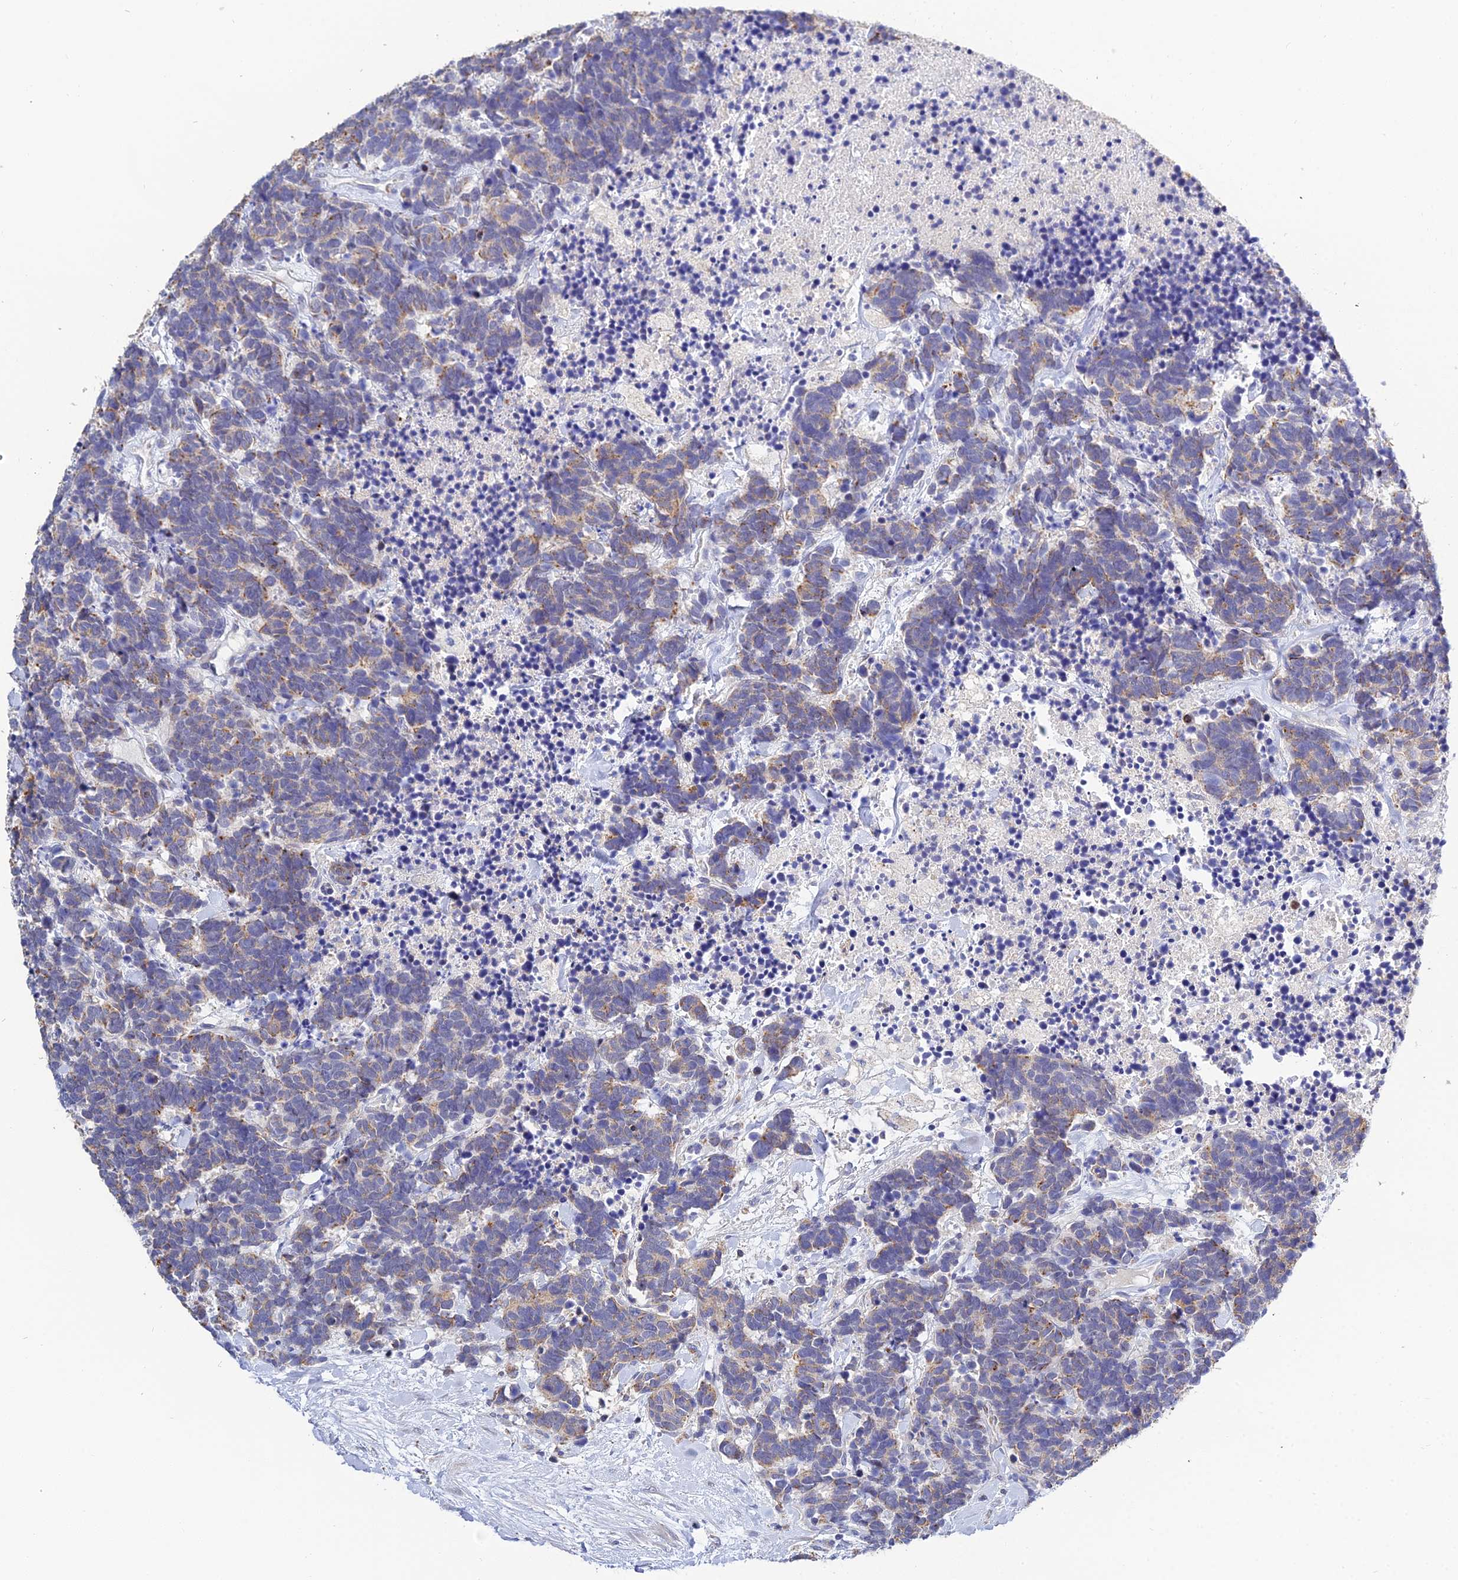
{"staining": {"intensity": "weak", "quantity": "25%-75%", "location": "cytoplasmic/membranous"}, "tissue": "carcinoid", "cell_type": "Tumor cells", "image_type": "cancer", "snomed": [{"axis": "morphology", "description": "Carcinoma, NOS"}, {"axis": "morphology", "description": "Carcinoid, malignant, NOS"}, {"axis": "topography", "description": "Prostate"}], "caption": "Immunohistochemistry histopathology image of human carcinoid stained for a protein (brown), which exhibits low levels of weak cytoplasmic/membranous positivity in approximately 25%-75% of tumor cells.", "gene": "ZXDA", "patient": {"sex": "male", "age": 57}}